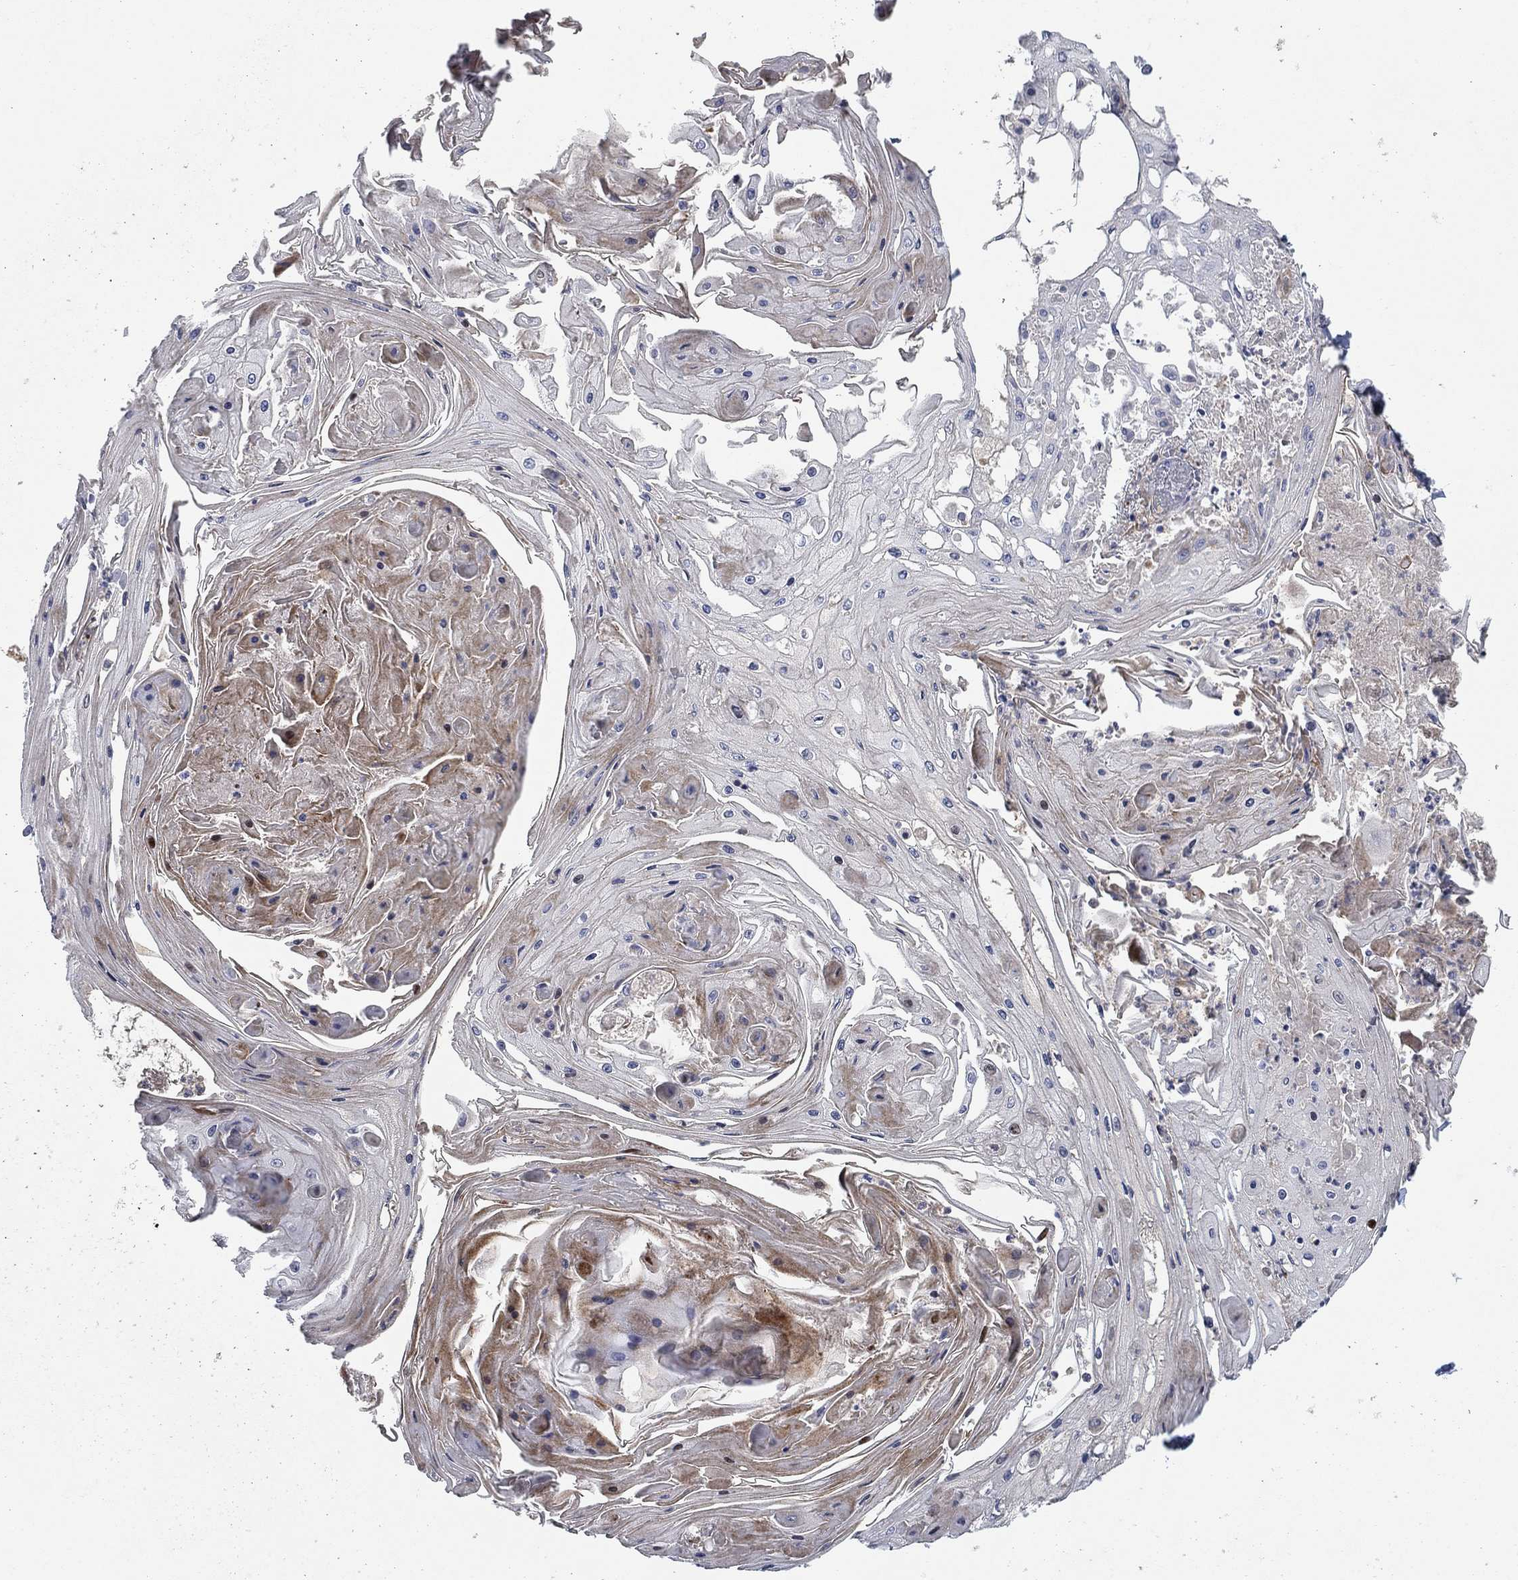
{"staining": {"intensity": "moderate", "quantity": "<25%", "location": "cytoplasmic/membranous"}, "tissue": "skin cancer", "cell_type": "Tumor cells", "image_type": "cancer", "snomed": [{"axis": "morphology", "description": "Squamous cell carcinoma, NOS"}, {"axis": "topography", "description": "Skin"}], "caption": "Protein staining of skin cancer (squamous cell carcinoma) tissue reveals moderate cytoplasmic/membranous expression in approximately <25% of tumor cells.", "gene": "TMEM249", "patient": {"sex": "male", "age": 70}}